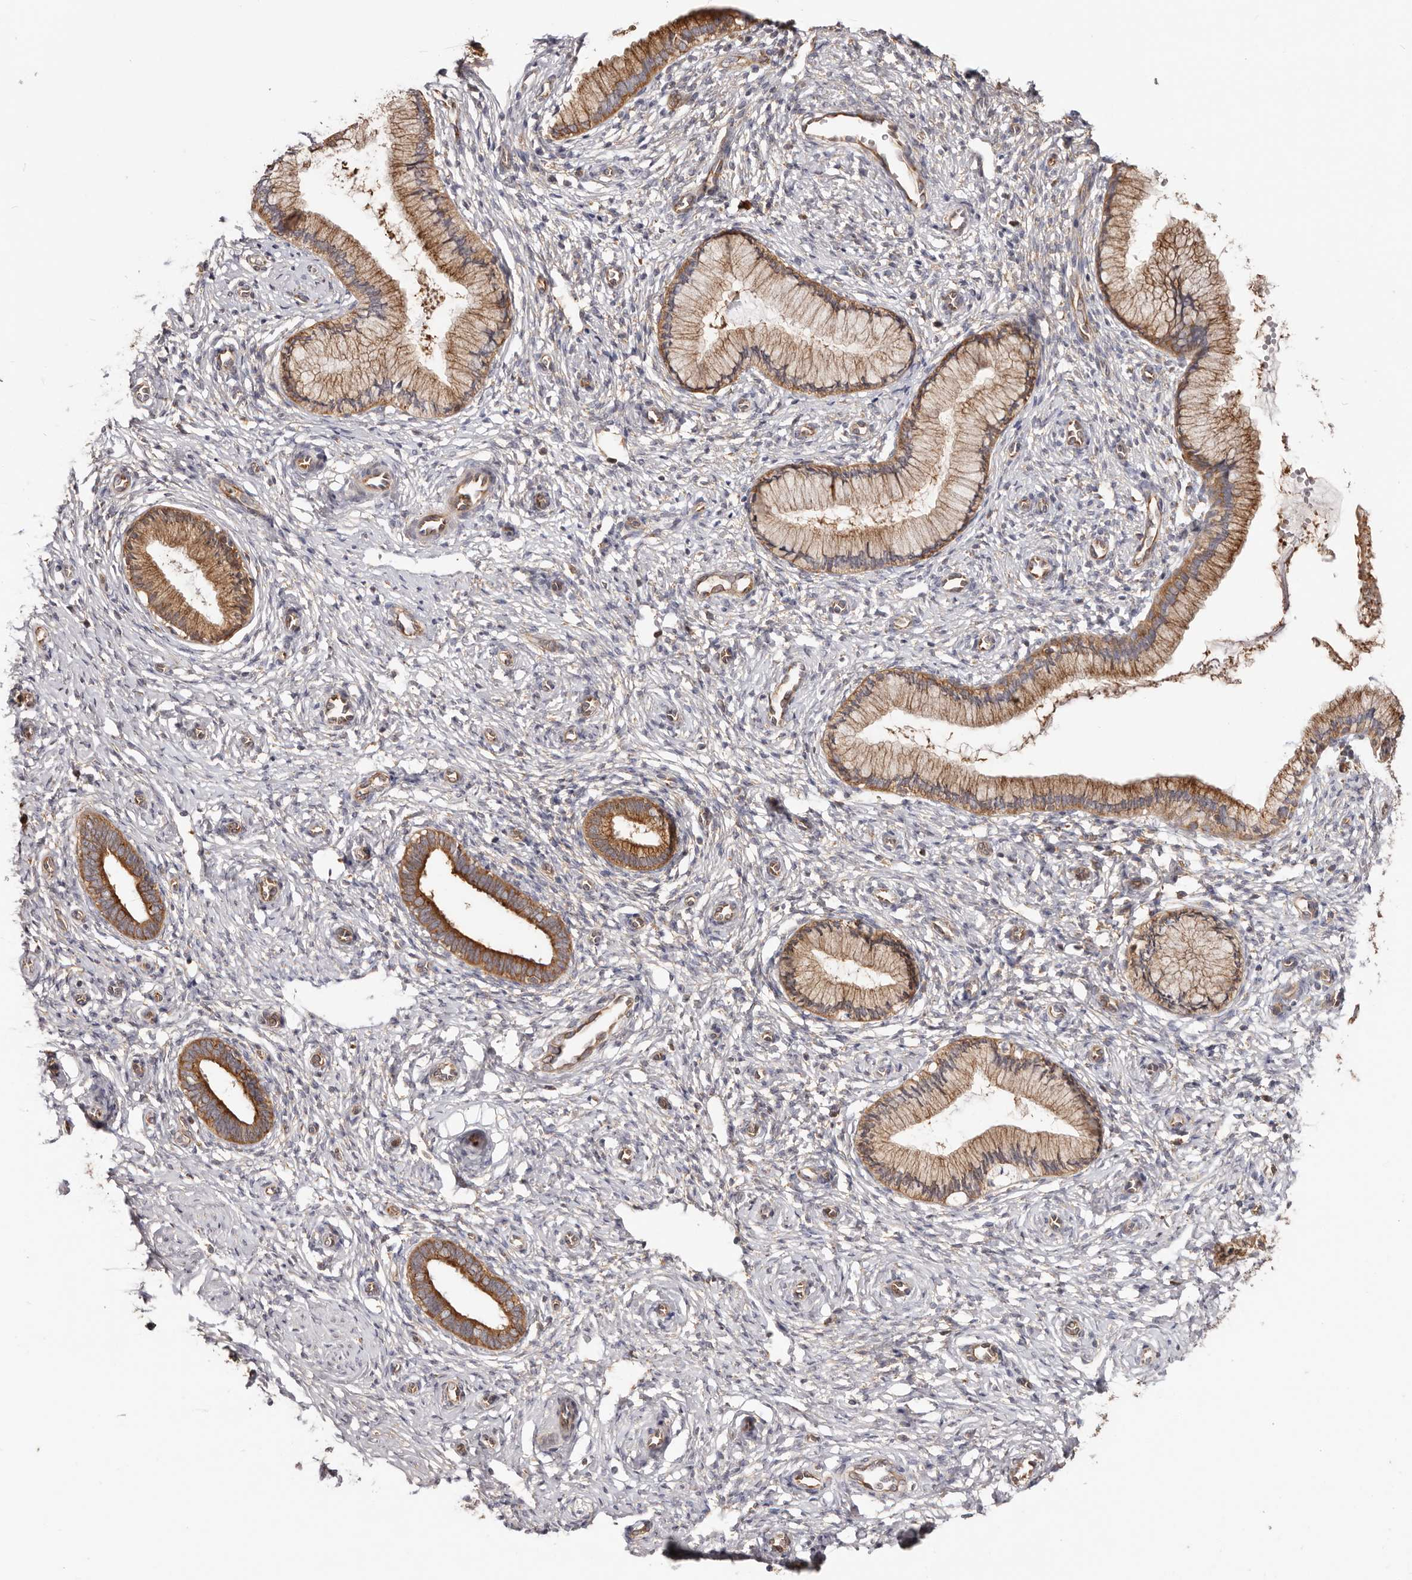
{"staining": {"intensity": "moderate", "quantity": ">75%", "location": "cytoplasmic/membranous"}, "tissue": "cervix", "cell_type": "Glandular cells", "image_type": "normal", "snomed": [{"axis": "morphology", "description": "Normal tissue, NOS"}, {"axis": "topography", "description": "Cervix"}], "caption": "Cervix stained with a protein marker displays moderate staining in glandular cells.", "gene": "EPRS1", "patient": {"sex": "female", "age": 27}}